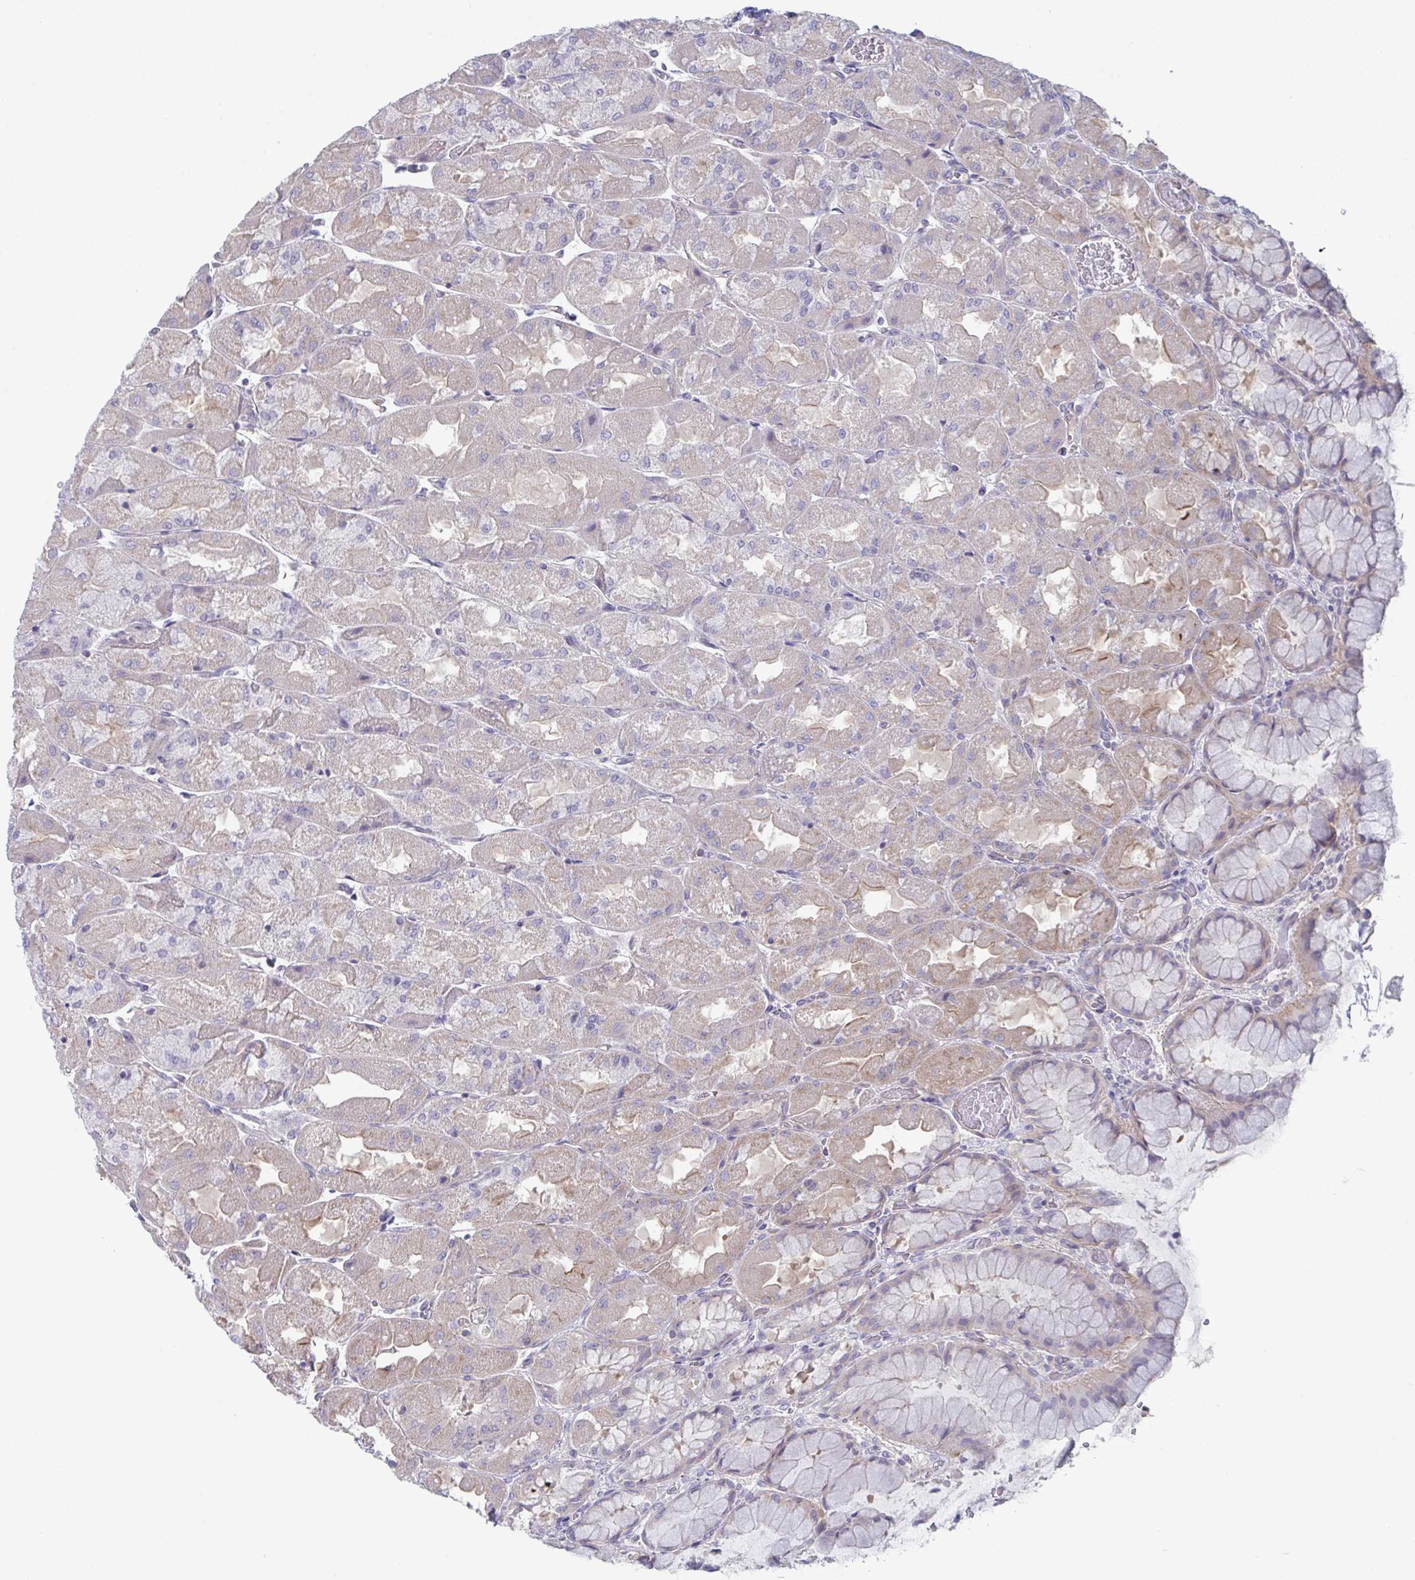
{"staining": {"intensity": "moderate", "quantity": "<25%", "location": "cytoplasmic/membranous"}, "tissue": "stomach", "cell_type": "Glandular cells", "image_type": "normal", "snomed": [{"axis": "morphology", "description": "Normal tissue, NOS"}, {"axis": "topography", "description": "Stomach"}], "caption": "The immunohistochemical stain highlights moderate cytoplasmic/membranous expression in glandular cells of benign stomach. (Brightfield microscopy of DAB IHC at high magnification).", "gene": "STK26", "patient": {"sex": "female", "age": 61}}